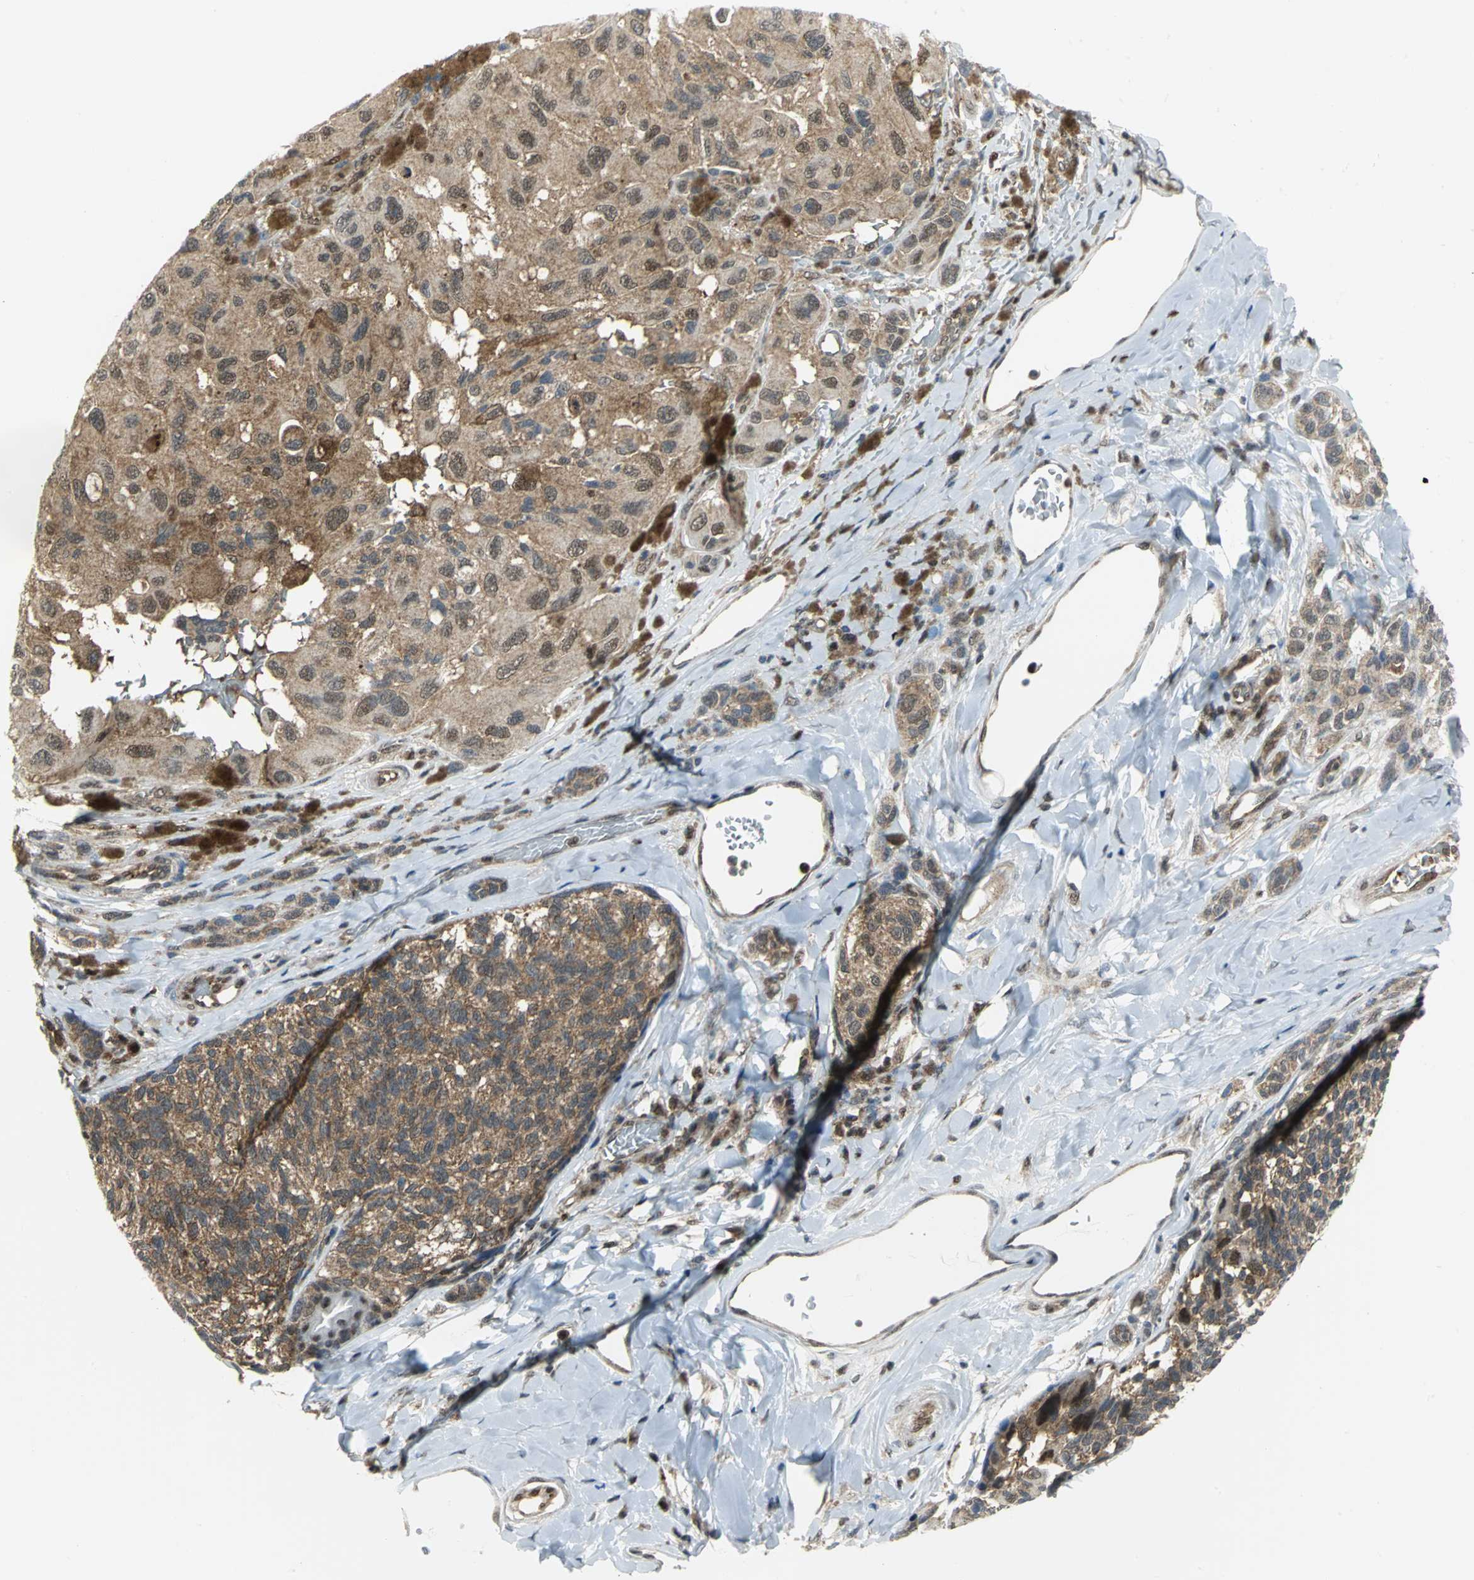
{"staining": {"intensity": "moderate", "quantity": ">75%", "location": "cytoplasmic/membranous,nuclear"}, "tissue": "melanoma", "cell_type": "Tumor cells", "image_type": "cancer", "snomed": [{"axis": "morphology", "description": "Malignant melanoma, NOS"}, {"axis": "topography", "description": "Skin"}], "caption": "Moderate cytoplasmic/membranous and nuclear expression is present in about >75% of tumor cells in malignant melanoma. (Stains: DAB (3,3'-diaminobenzidine) in brown, nuclei in blue, Microscopy: brightfield microscopy at high magnification).", "gene": "PSMA4", "patient": {"sex": "female", "age": 73}}